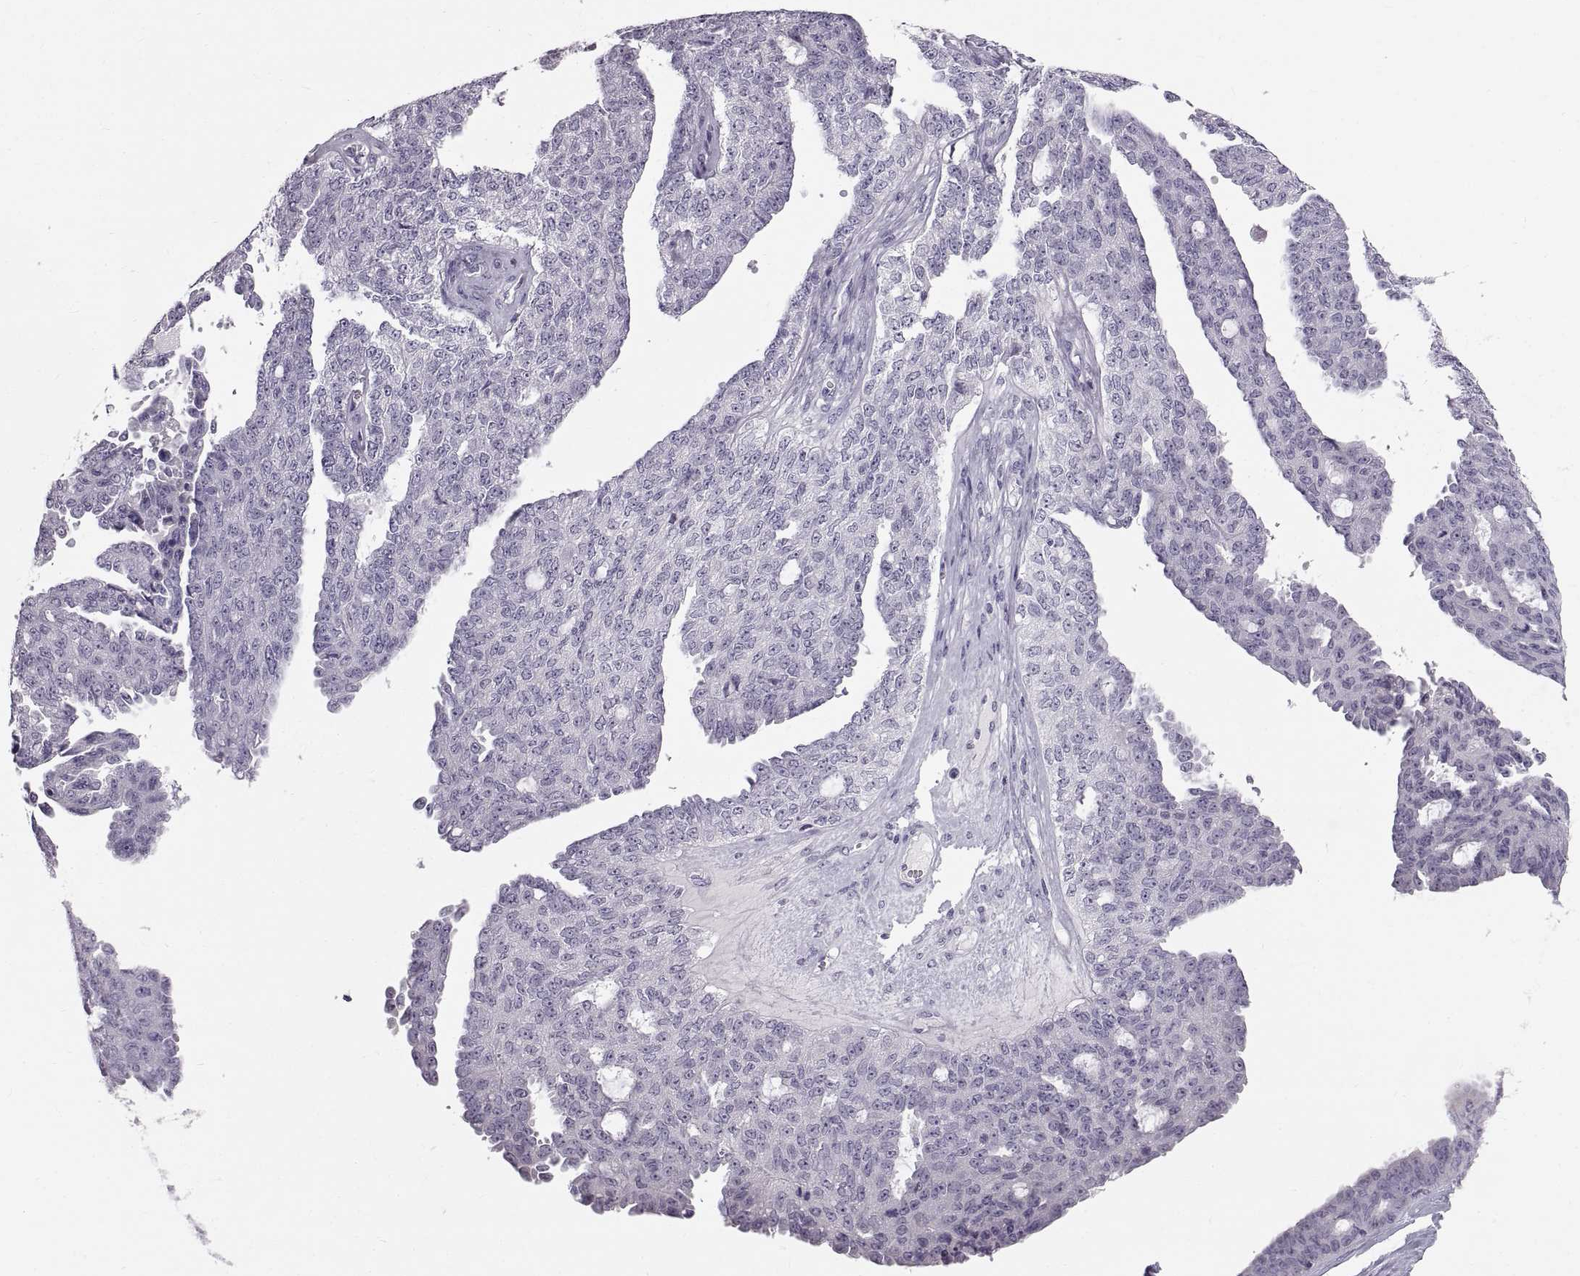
{"staining": {"intensity": "negative", "quantity": "none", "location": "none"}, "tissue": "ovarian cancer", "cell_type": "Tumor cells", "image_type": "cancer", "snomed": [{"axis": "morphology", "description": "Cystadenocarcinoma, serous, NOS"}, {"axis": "topography", "description": "Ovary"}], "caption": "Protein analysis of ovarian cancer shows no significant positivity in tumor cells. (Brightfield microscopy of DAB (3,3'-diaminobenzidine) immunohistochemistry at high magnification).", "gene": "SPACDR", "patient": {"sex": "female", "age": 71}}